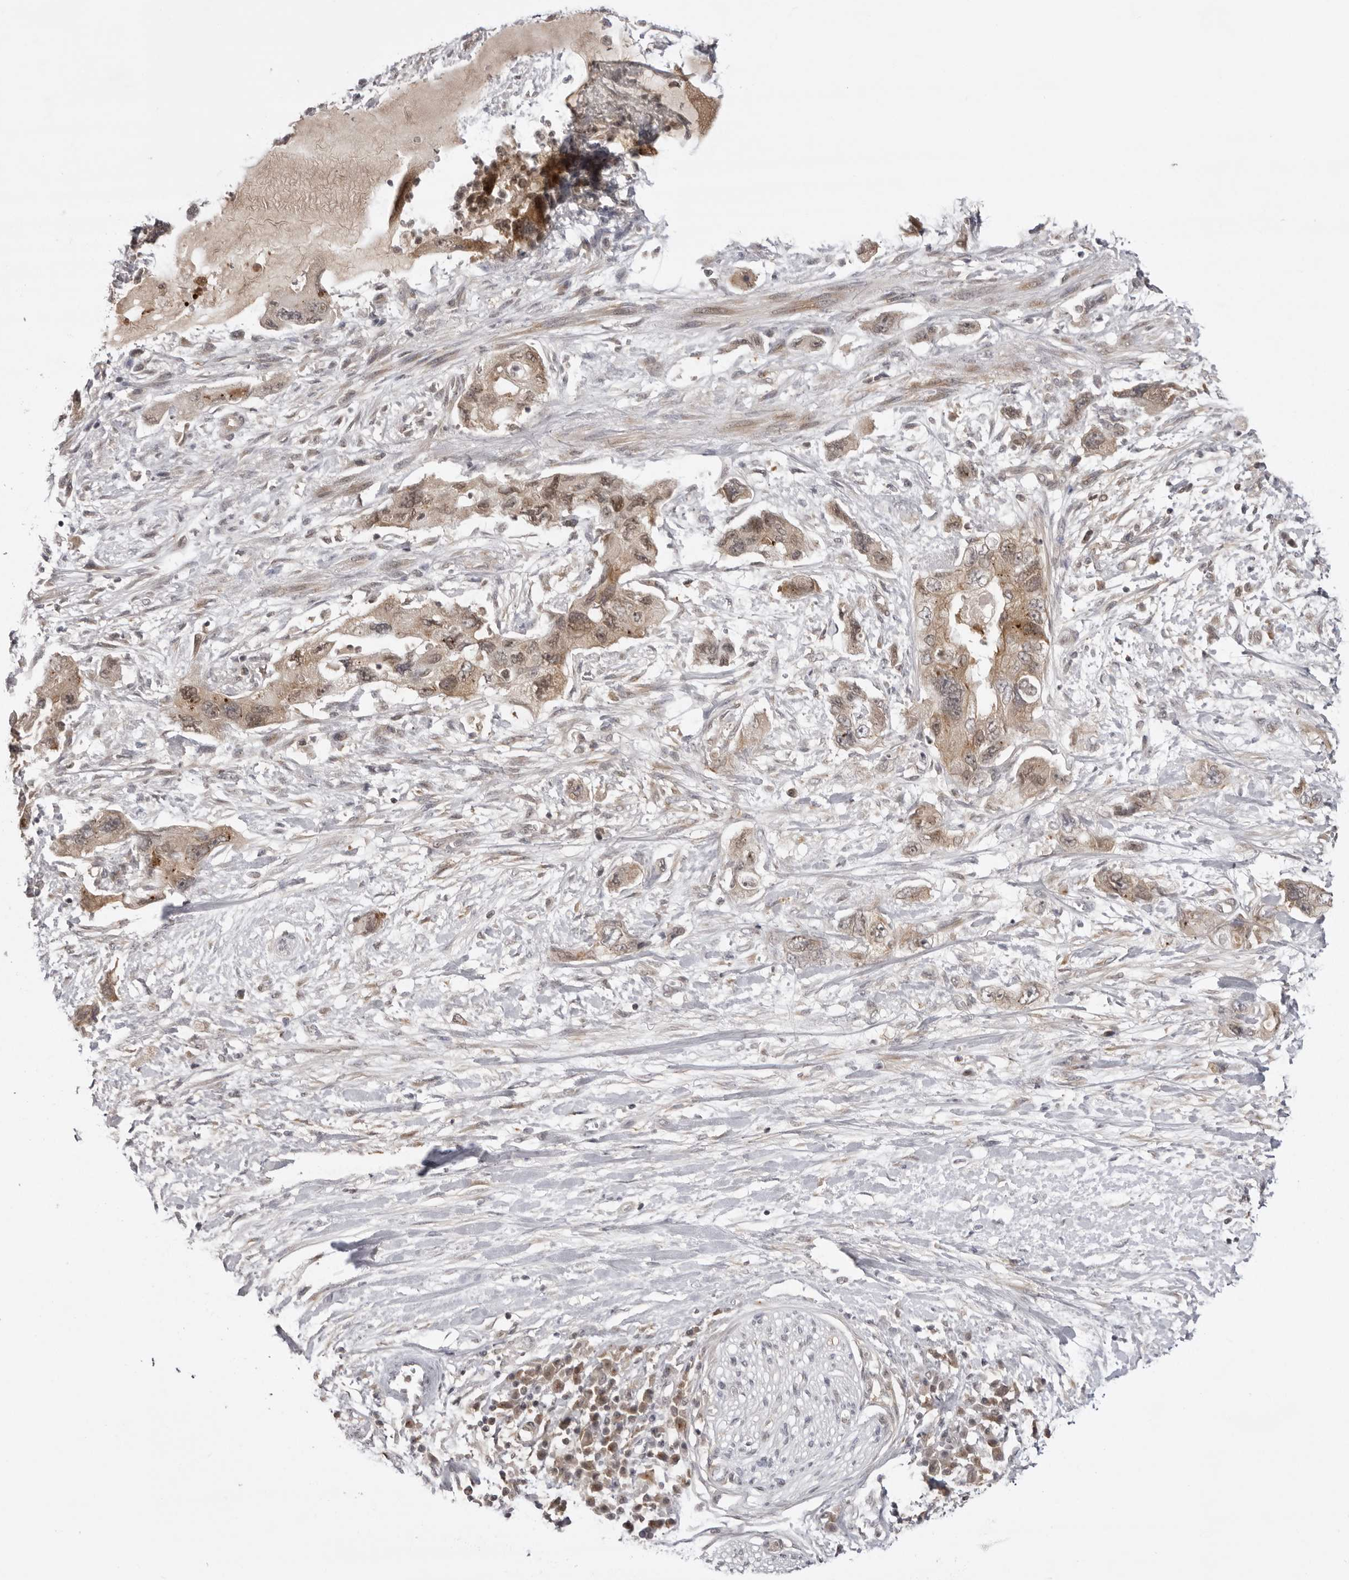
{"staining": {"intensity": "weak", "quantity": ">75%", "location": "cytoplasmic/membranous"}, "tissue": "pancreatic cancer", "cell_type": "Tumor cells", "image_type": "cancer", "snomed": [{"axis": "morphology", "description": "Adenocarcinoma, NOS"}, {"axis": "topography", "description": "Pancreas"}], "caption": "A brown stain highlights weak cytoplasmic/membranous positivity of a protein in human pancreatic cancer tumor cells.", "gene": "USP43", "patient": {"sex": "female", "age": 73}}